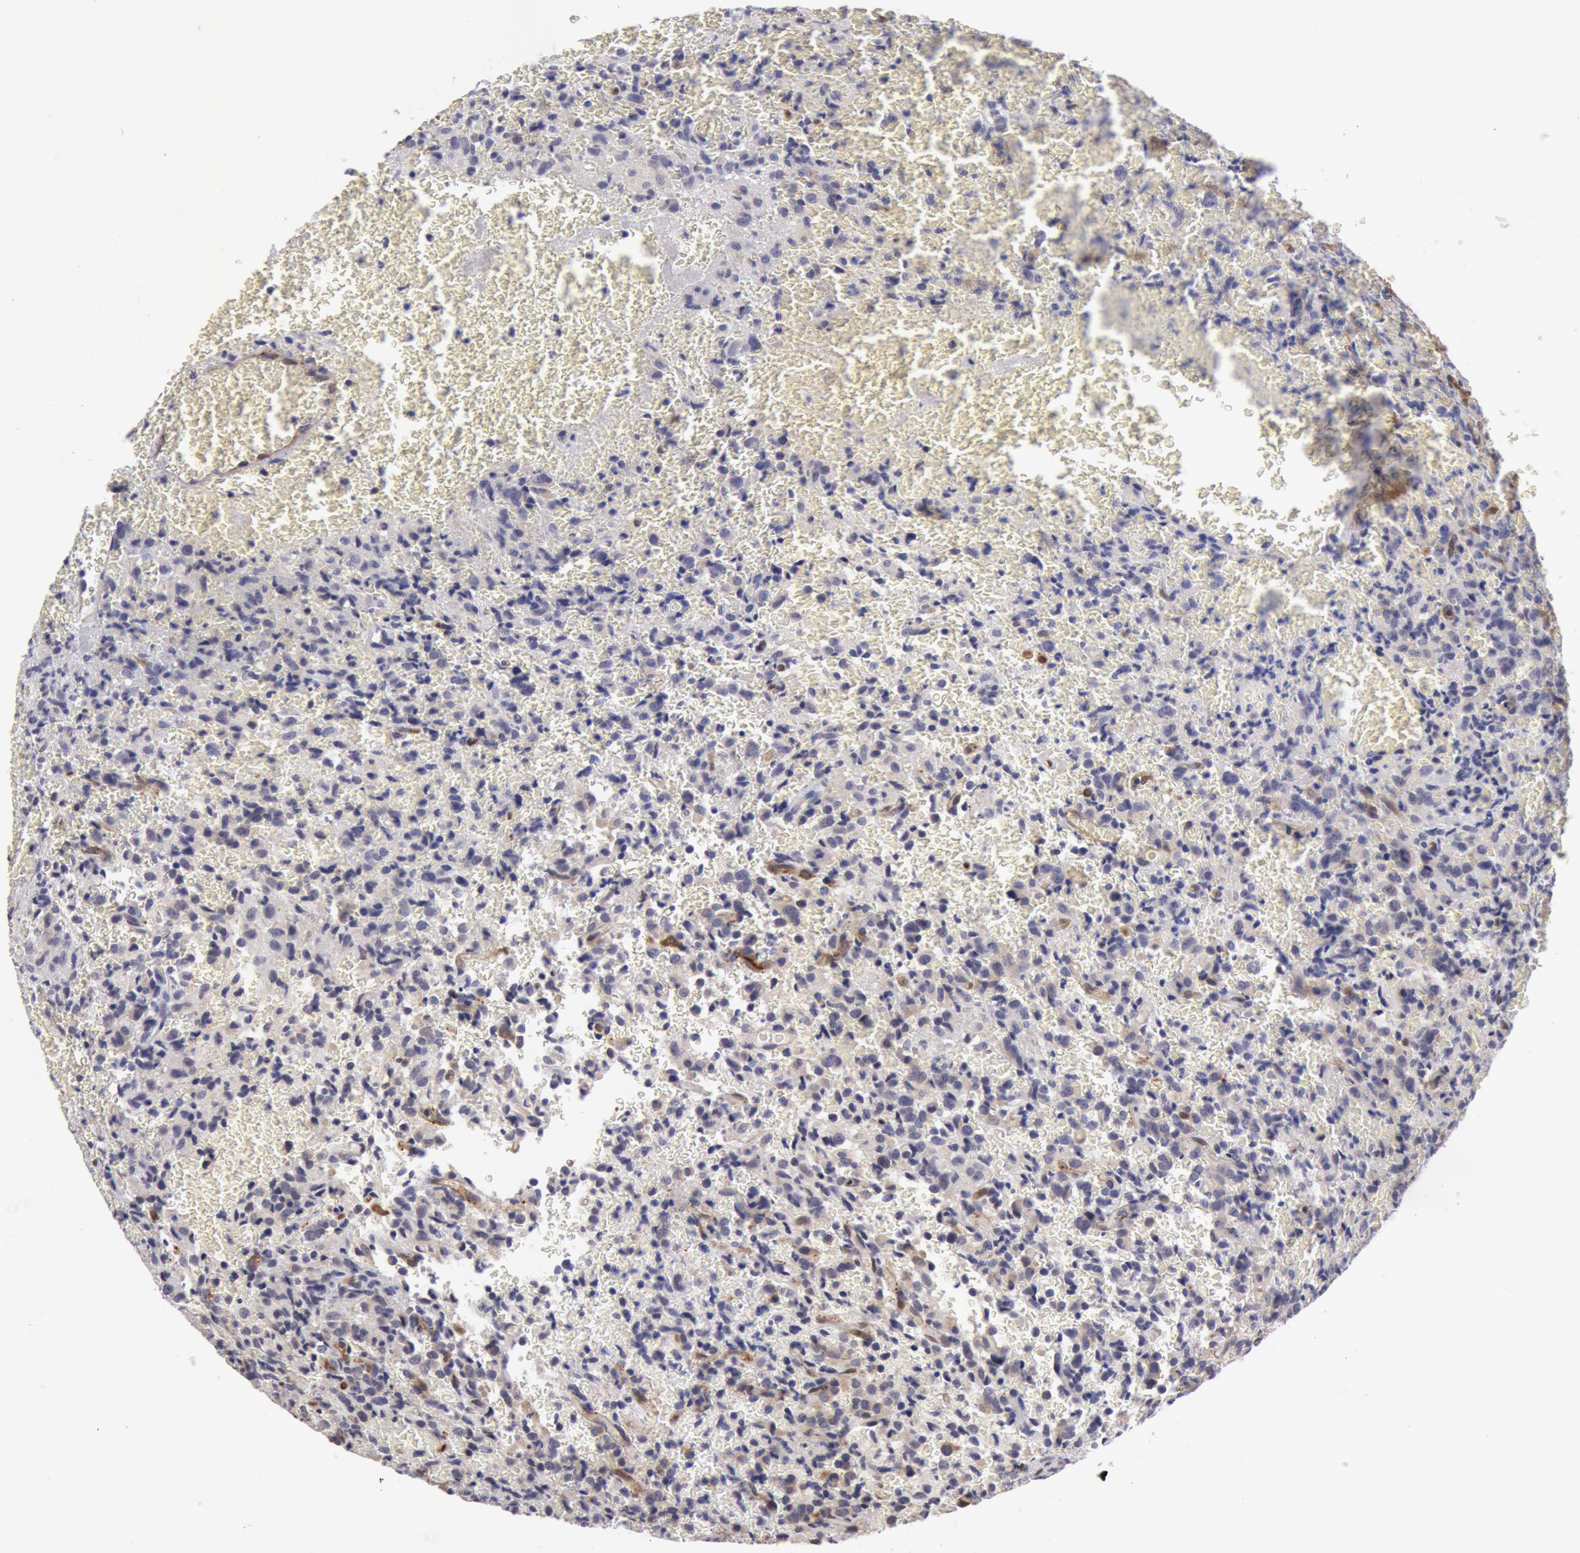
{"staining": {"intensity": "negative", "quantity": "none", "location": "none"}, "tissue": "glioma", "cell_type": "Tumor cells", "image_type": "cancer", "snomed": [{"axis": "morphology", "description": "Glioma, malignant, High grade"}, {"axis": "topography", "description": "Brain"}], "caption": "DAB immunohistochemical staining of malignant glioma (high-grade) reveals no significant staining in tumor cells.", "gene": "IL23A", "patient": {"sex": "male", "age": 56}}